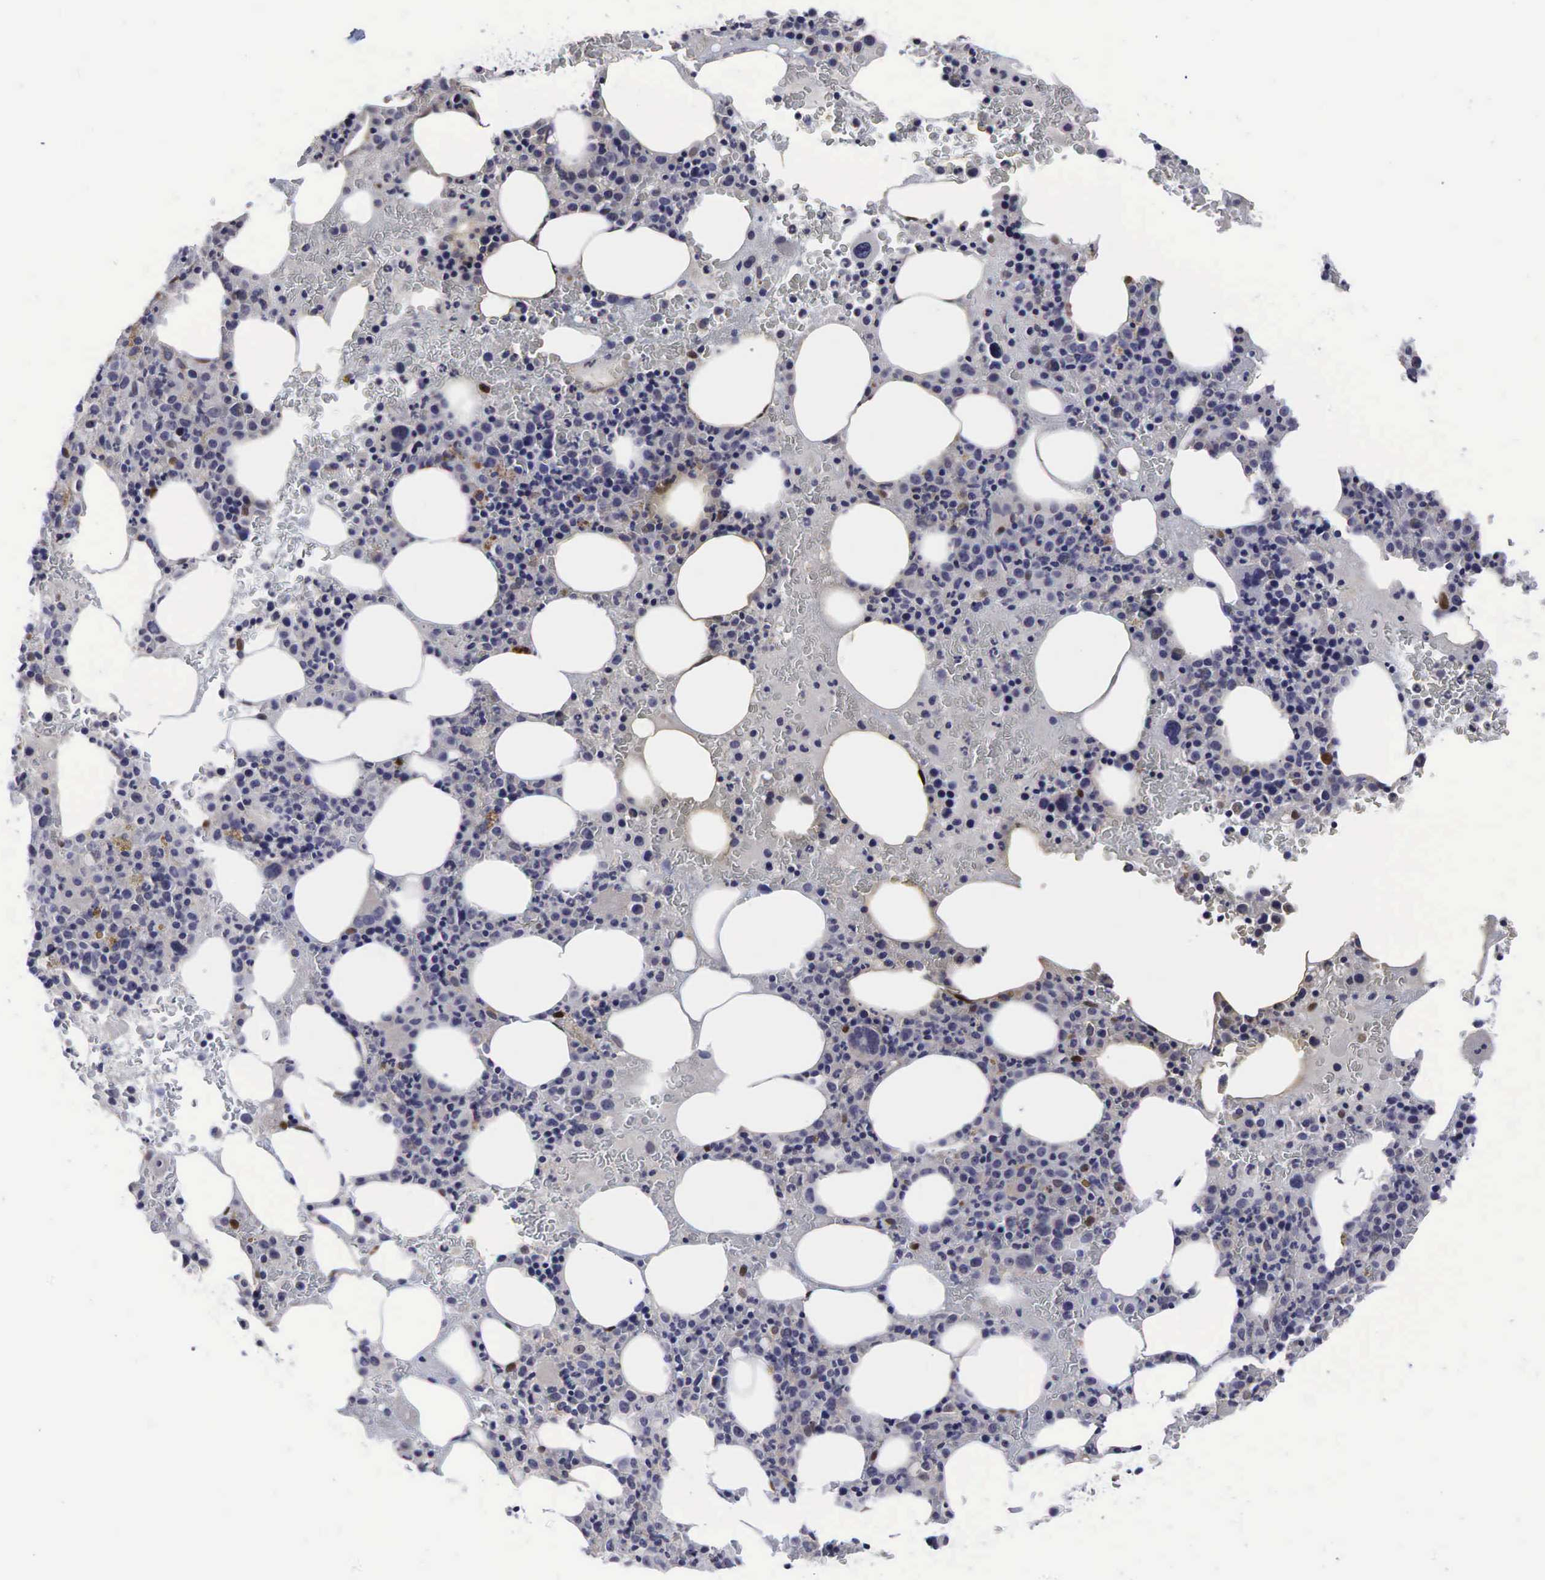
{"staining": {"intensity": "moderate", "quantity": "<25%", "location": "nuclear"}, "tissue": "bone marrow", "cell_type": "Hematopoietic cells", "image_type": "normal", "snomed": [{"axis": "morphology", "description": "Normal tissue, NOS"}, {"axis": "topography", "description": "Bone marrow"}], "caption": "This histopathology image reveals immunohistochemistry (IHC) staining of normal bone marrow, with low moderate nuclear expression in about <25% of hematopoietic cells.", "gene": "CCND1", "patient": {"sex": "female", "age": 88}}